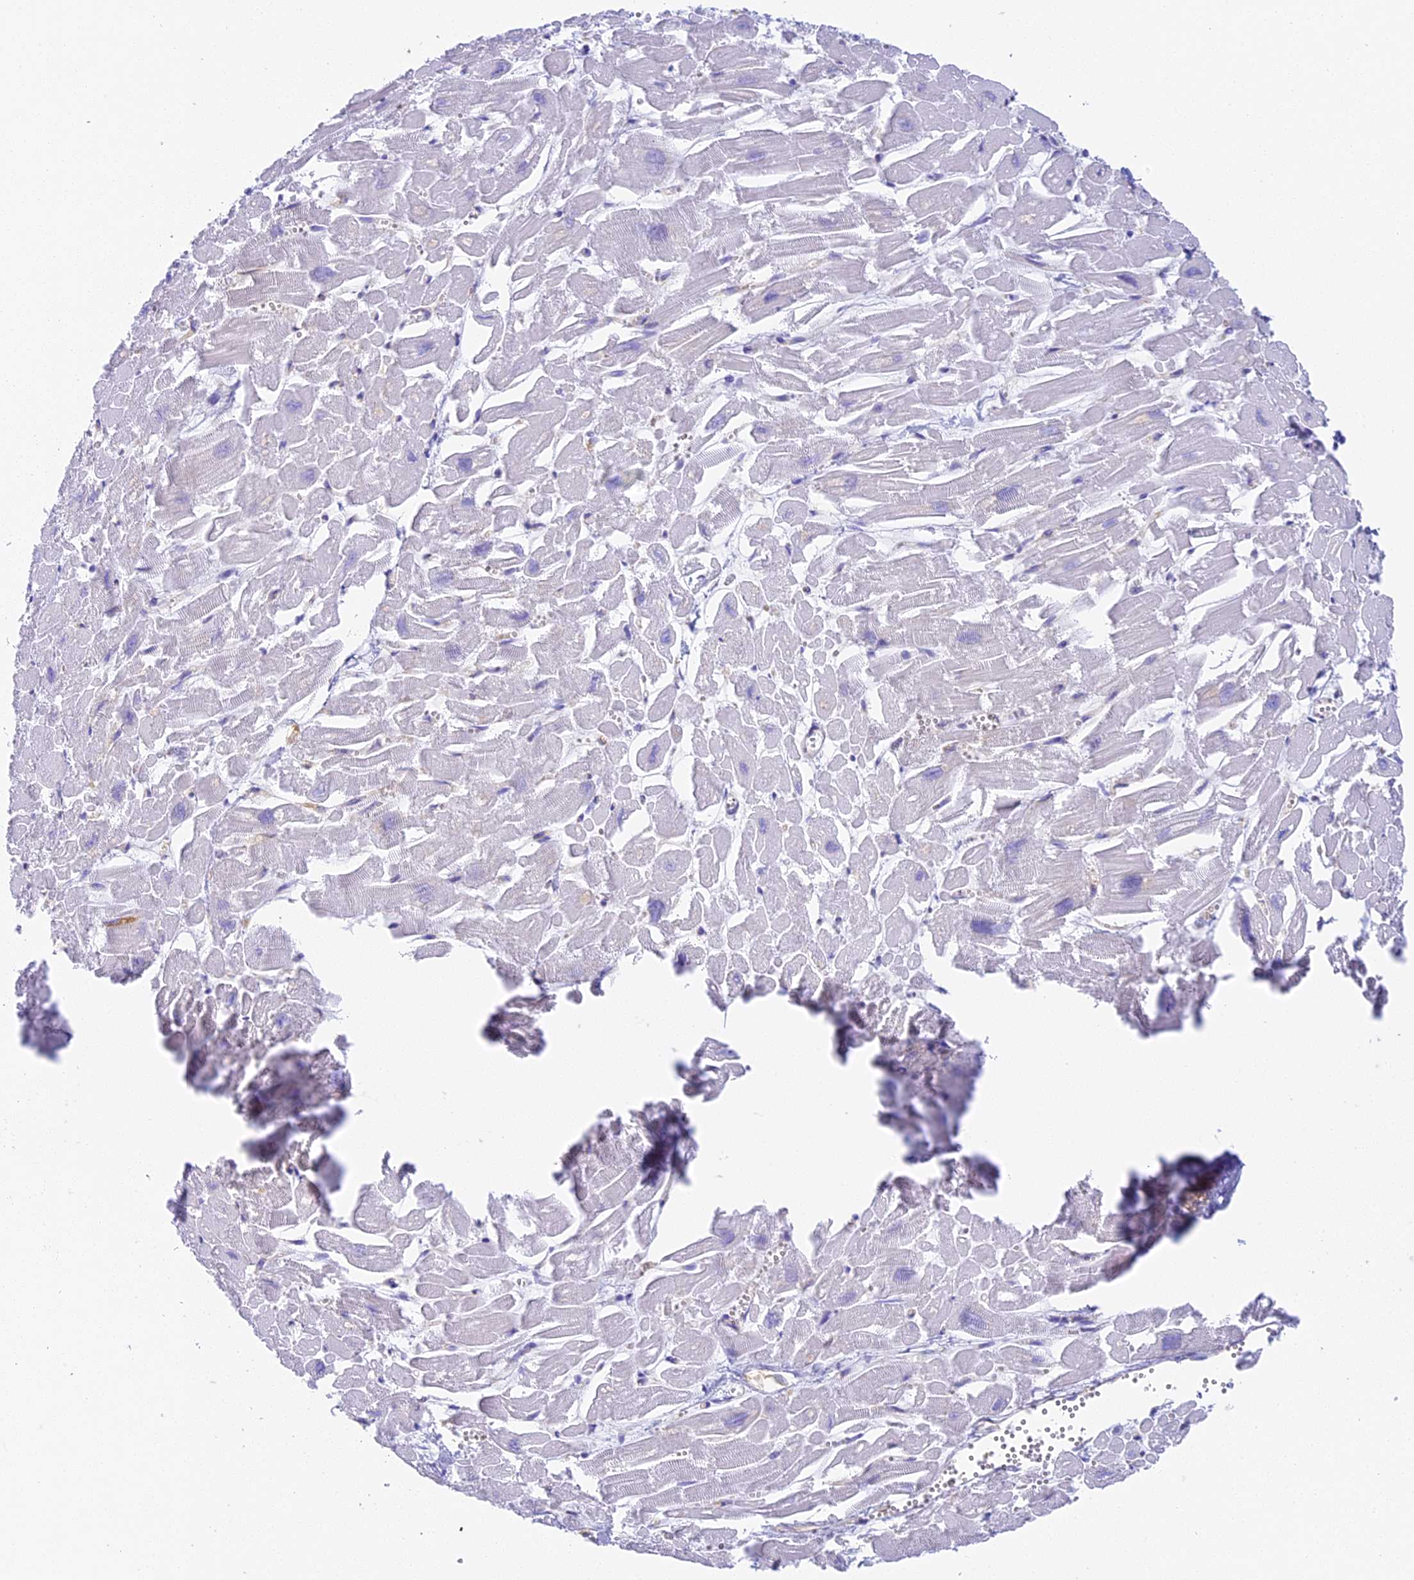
{"staining": {"intensity": "negative", "quantity": "none", "location": "none"}, "tissue": "heart muscle", "cell_type": "Cardiomyocytes", "image_type": "normal", "snomed": [{"axis": "morphology", "description": "Normal tissue, NOS"}, {"axis": "topography", "description": "Heart"}], "caption": "This is an immunohistochemistry histopathology image of unremarkable human heart muscle. There is no staining in cardiomyocytes.", "gene": "HOMER3", "patient": {"sex": "male", "age": 54}}